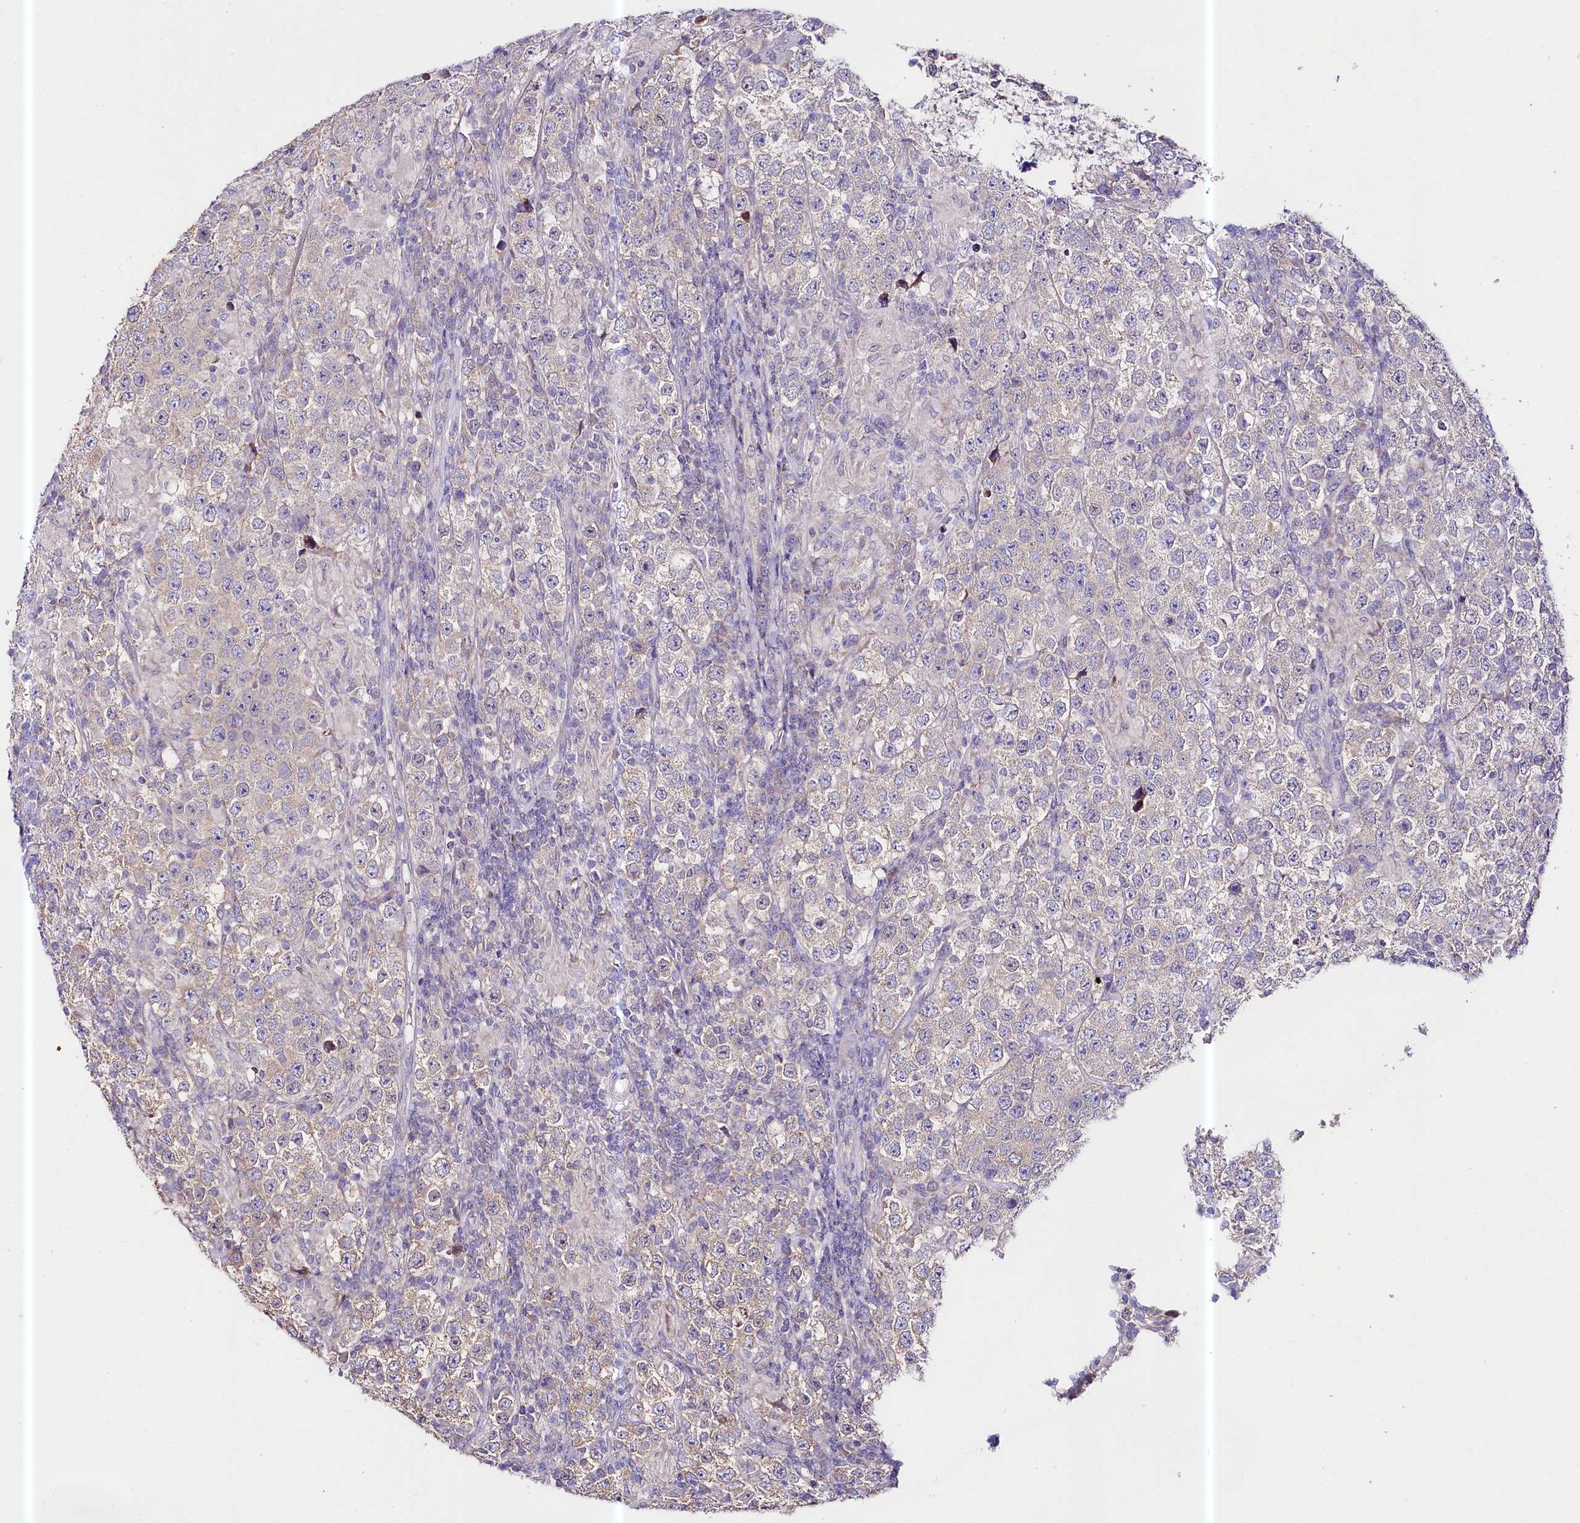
{"staining": {"intensity": "negative", "quantity": "none", "location": "none"}, "tissue": "testis cancer", "cell_type": "Tumor cells", "image_type": "cancer", "snomed": [{"axis": "morphology", "description": "Normal tissue, NOS"}, {"axis": "morphology", "description": "Urothelial carcinoma, High grade"}, {"axis": "morphology", "description": "Seminoma, NOS"}, {"axis": "morphology", "description": "Carcinoma, Embryonal, NOS"}, {"axis": "topography", "description": "Urinary bladder"}, {"axis": "topography", "description": "Testis"}], "caption": "Immunohistochemical staining of human testis cancer shows no significant staining in tumor cells.", "gene": "CEP295", "patient": {"sex": "male", "age": 41}}